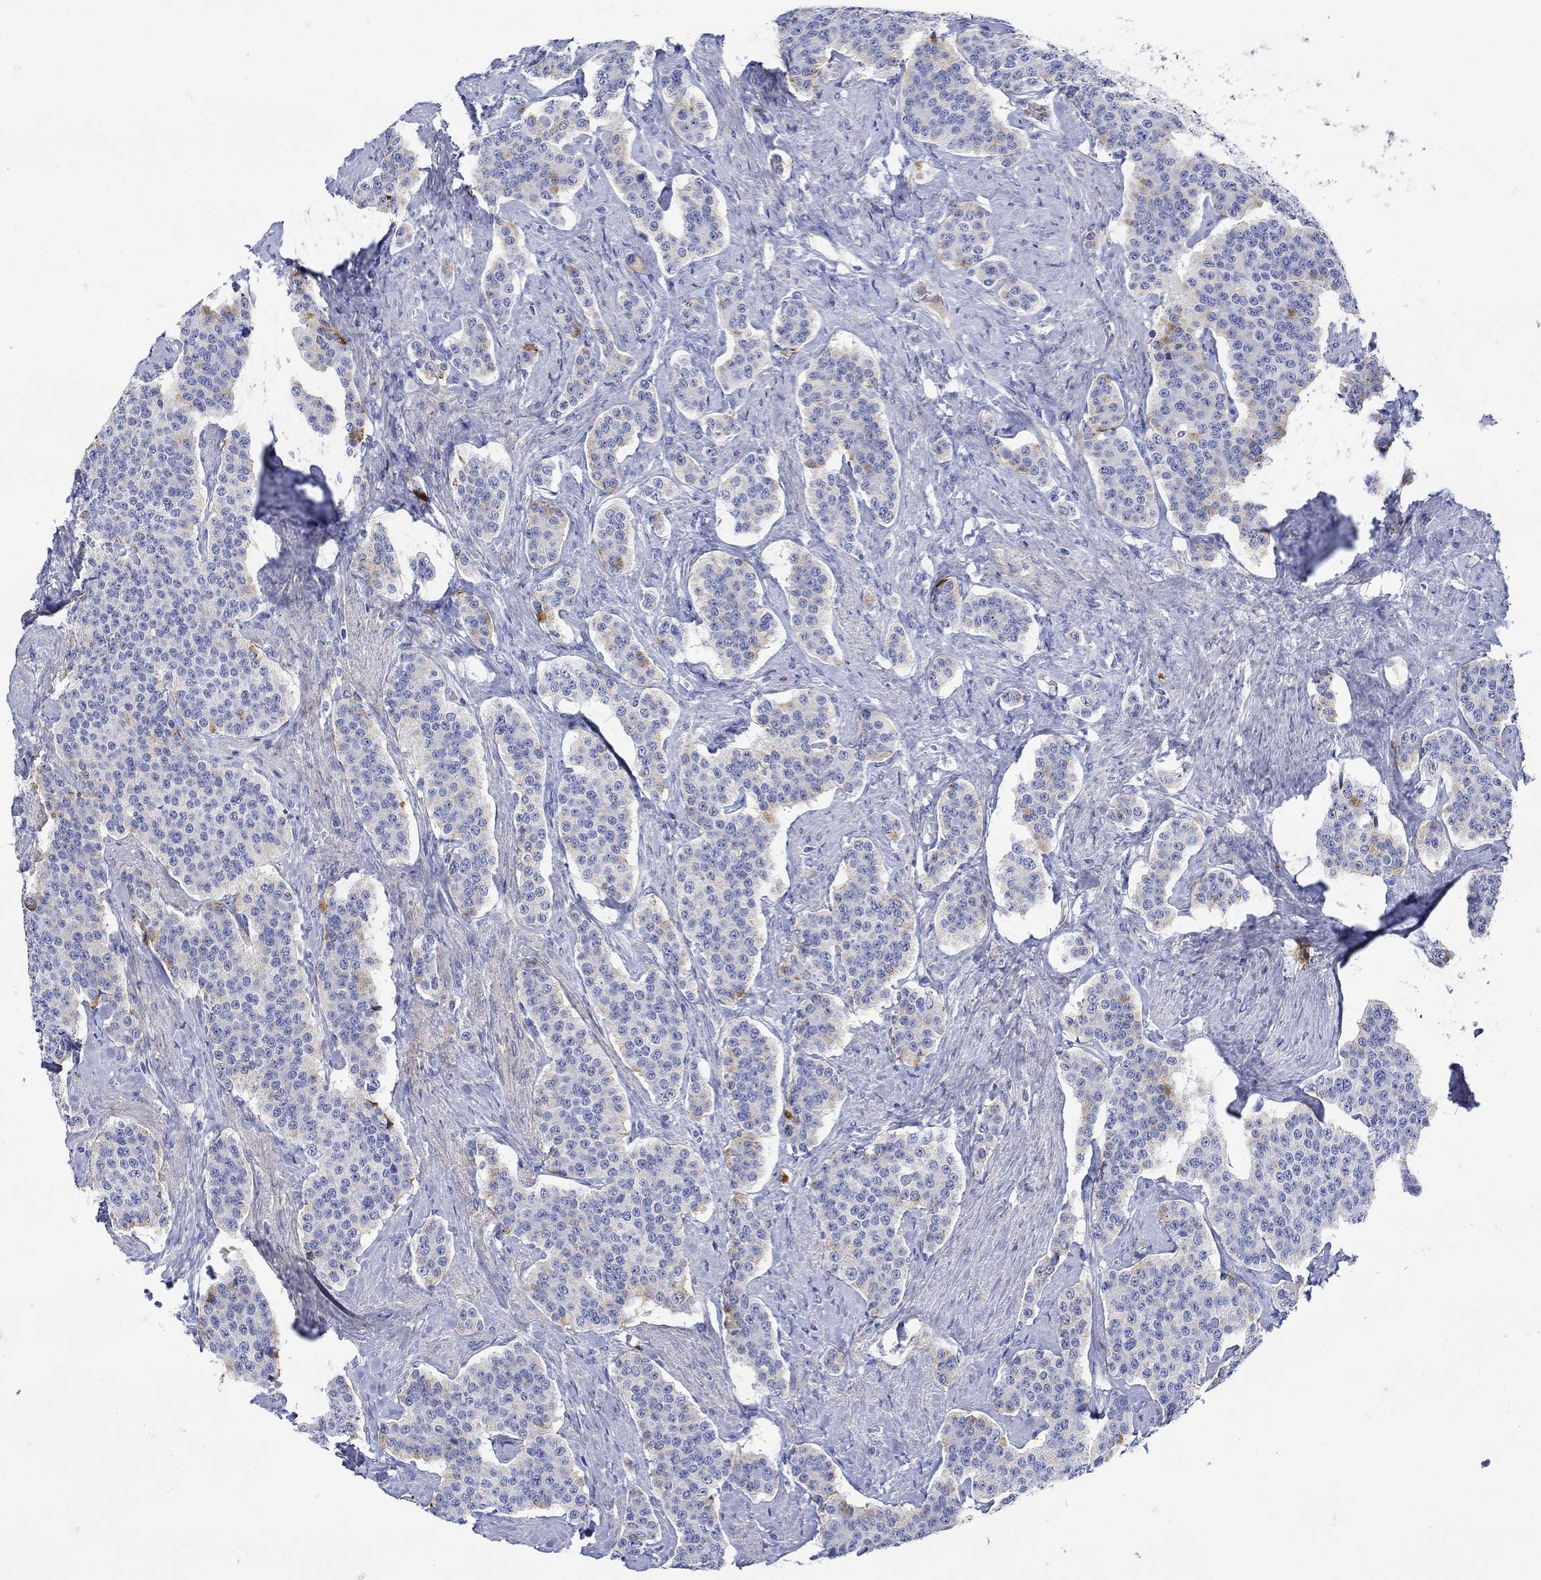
{"staining": {"intensity": "moderate", "quantity": "<25%", "location": "cytoplasmic/membranous"}, "tissue": "carcinoid", "cell_type": "Tumor cells", "image_type": "cancer", "snomed": [{"axis": "morphology", "description": "Carcinoid, malignant, NOS"}, {"axis": "topography", "description": "Small intestine"}], "caption": "A brown stain labels moderate cytoplasmic/membranous staining of a protein in carcinoid tumor cells.", "gene": "ANKMY1", "patient": {"sex": "female", "age": 58}}